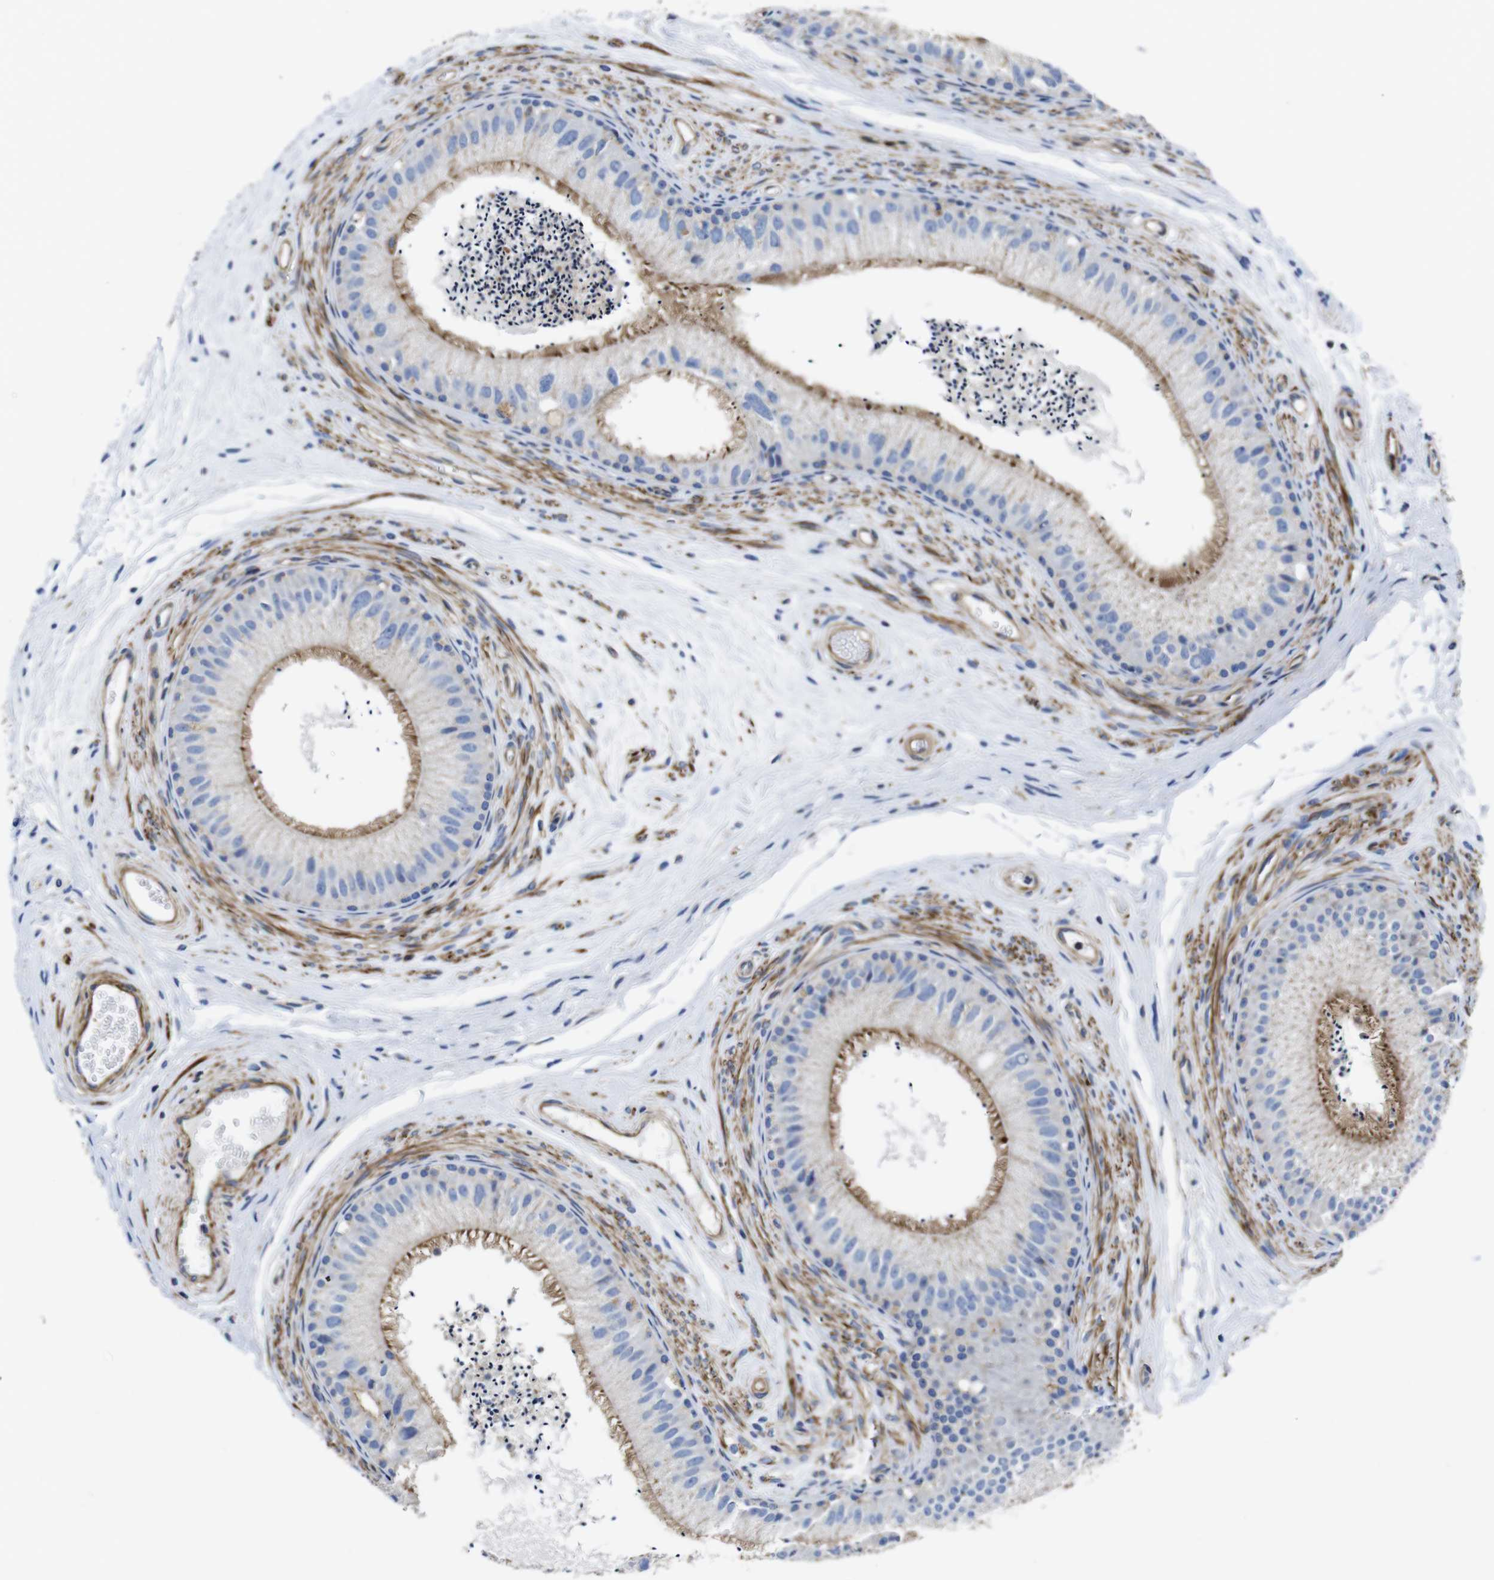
{"staining": {"intensity": "moderate", "quantity": ">75%", "location": "cytoplasmic/membranous"}, "tissue": "epididymis", "cell_type": "Glandular cells", "image_type": "normal", "snomed": [{"axis": "morphology", "description": "Normal tissue, NOS"}, {"axis": "topography", "description": "Epididymis"}], "caption": "IHC (DAB) staining of normal epididymis reveals moderate cytoplasmic/membranous protein expression in about >75% of glandular cells. (brown staining indicates protein expression, while blue staining denotes nuclei).", "gene": "GPR4", "patient": {"sex": "male", "age": 56}}